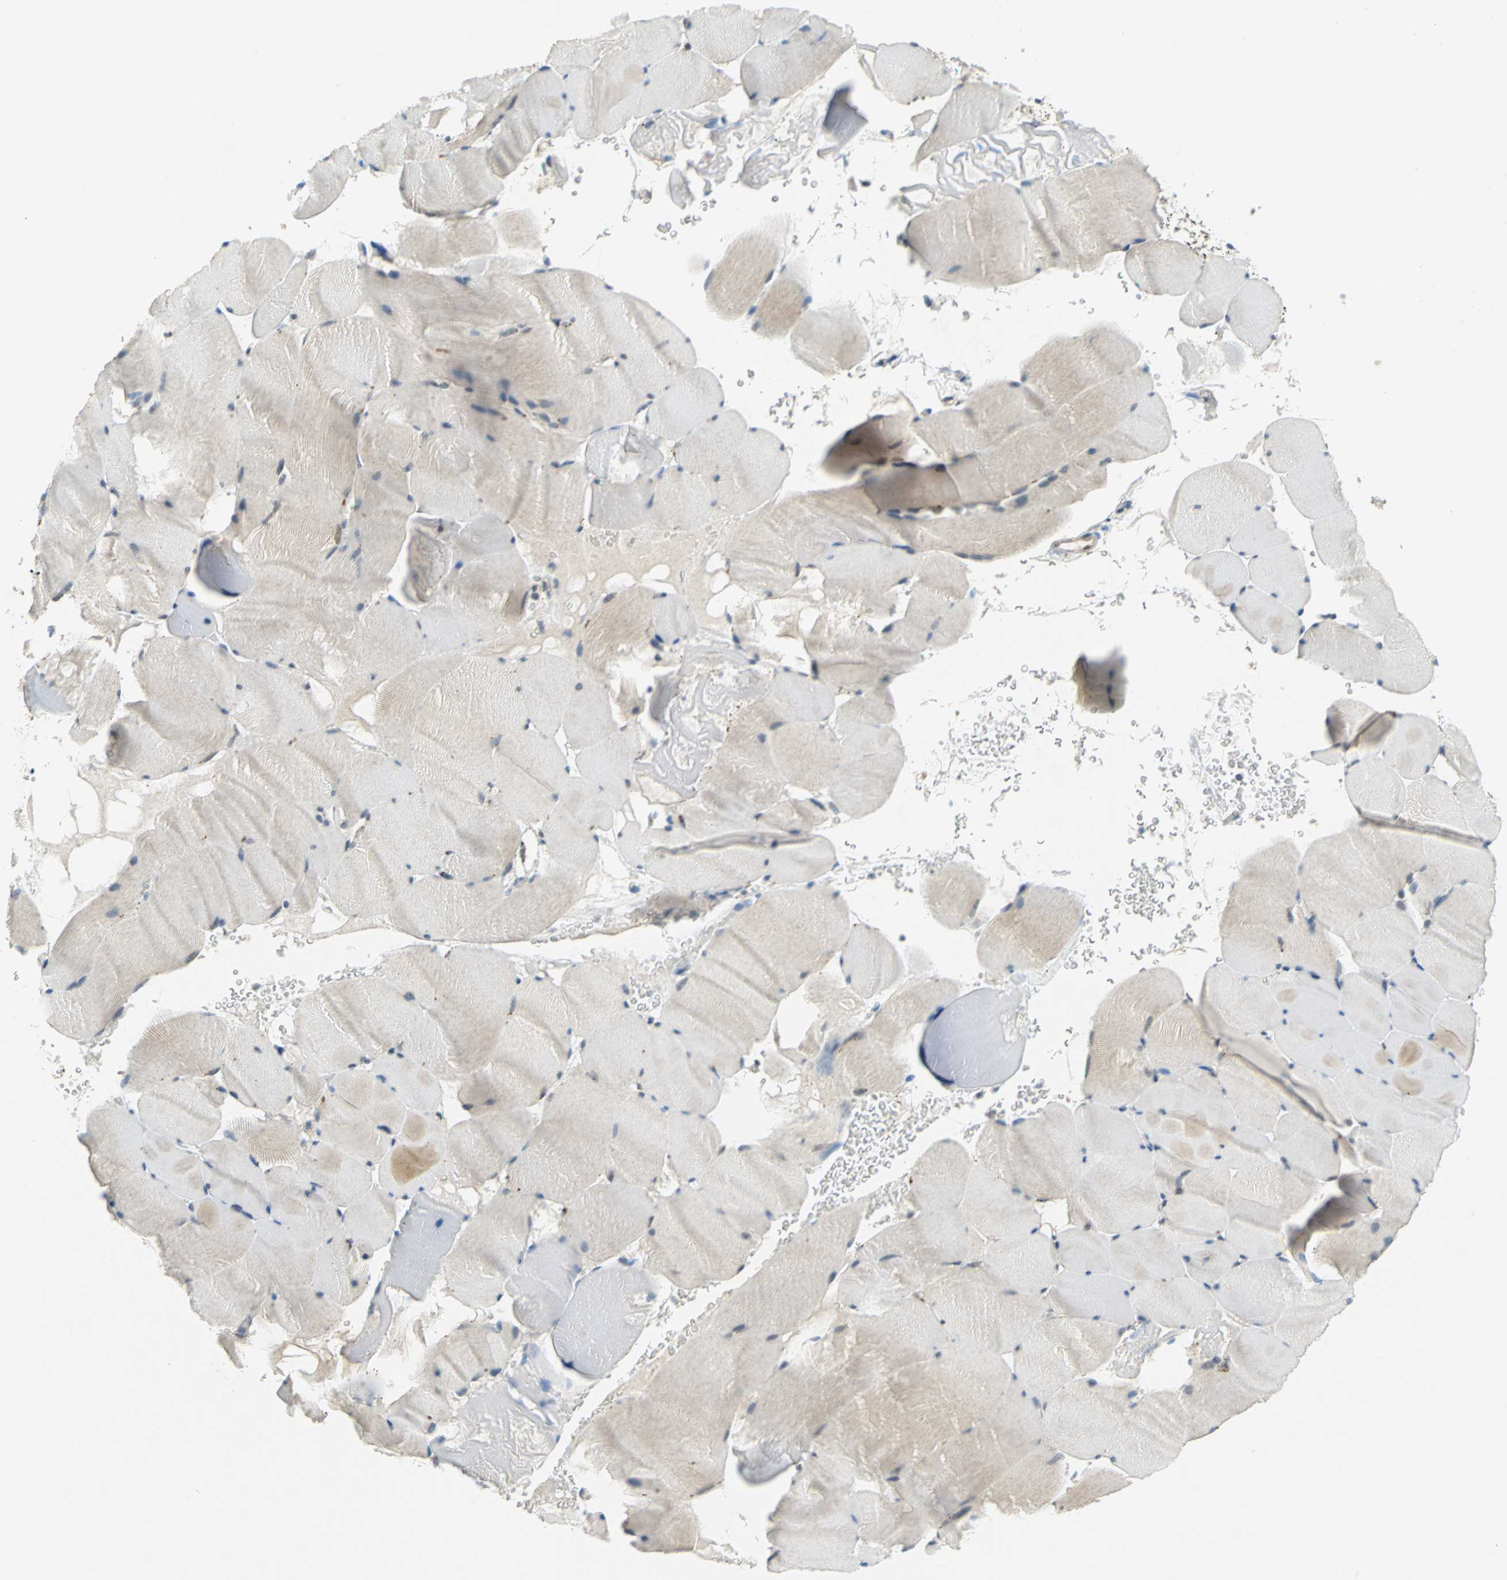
{"staining": {"intensity": "negative", "quantity": "none", "location": "none"}, "tissue": "skeletal muscle", "cell_type": "Myocytes", "image_type": "normal", "snomed": [{"axis": "morphology", "description": "Normal tissue, NOS"}, {"axis": "topography", "description": "Skeletal muscle"}], "caption": "A histopathology image of human skeletal muscle is negative for staining in myocytes. (DAB (3,3'-diaminobenzidine) immunohistochemistry (IHC), high magnification).", "gene": "PIN1", "patient": {"sex": "male", "age": 62}}